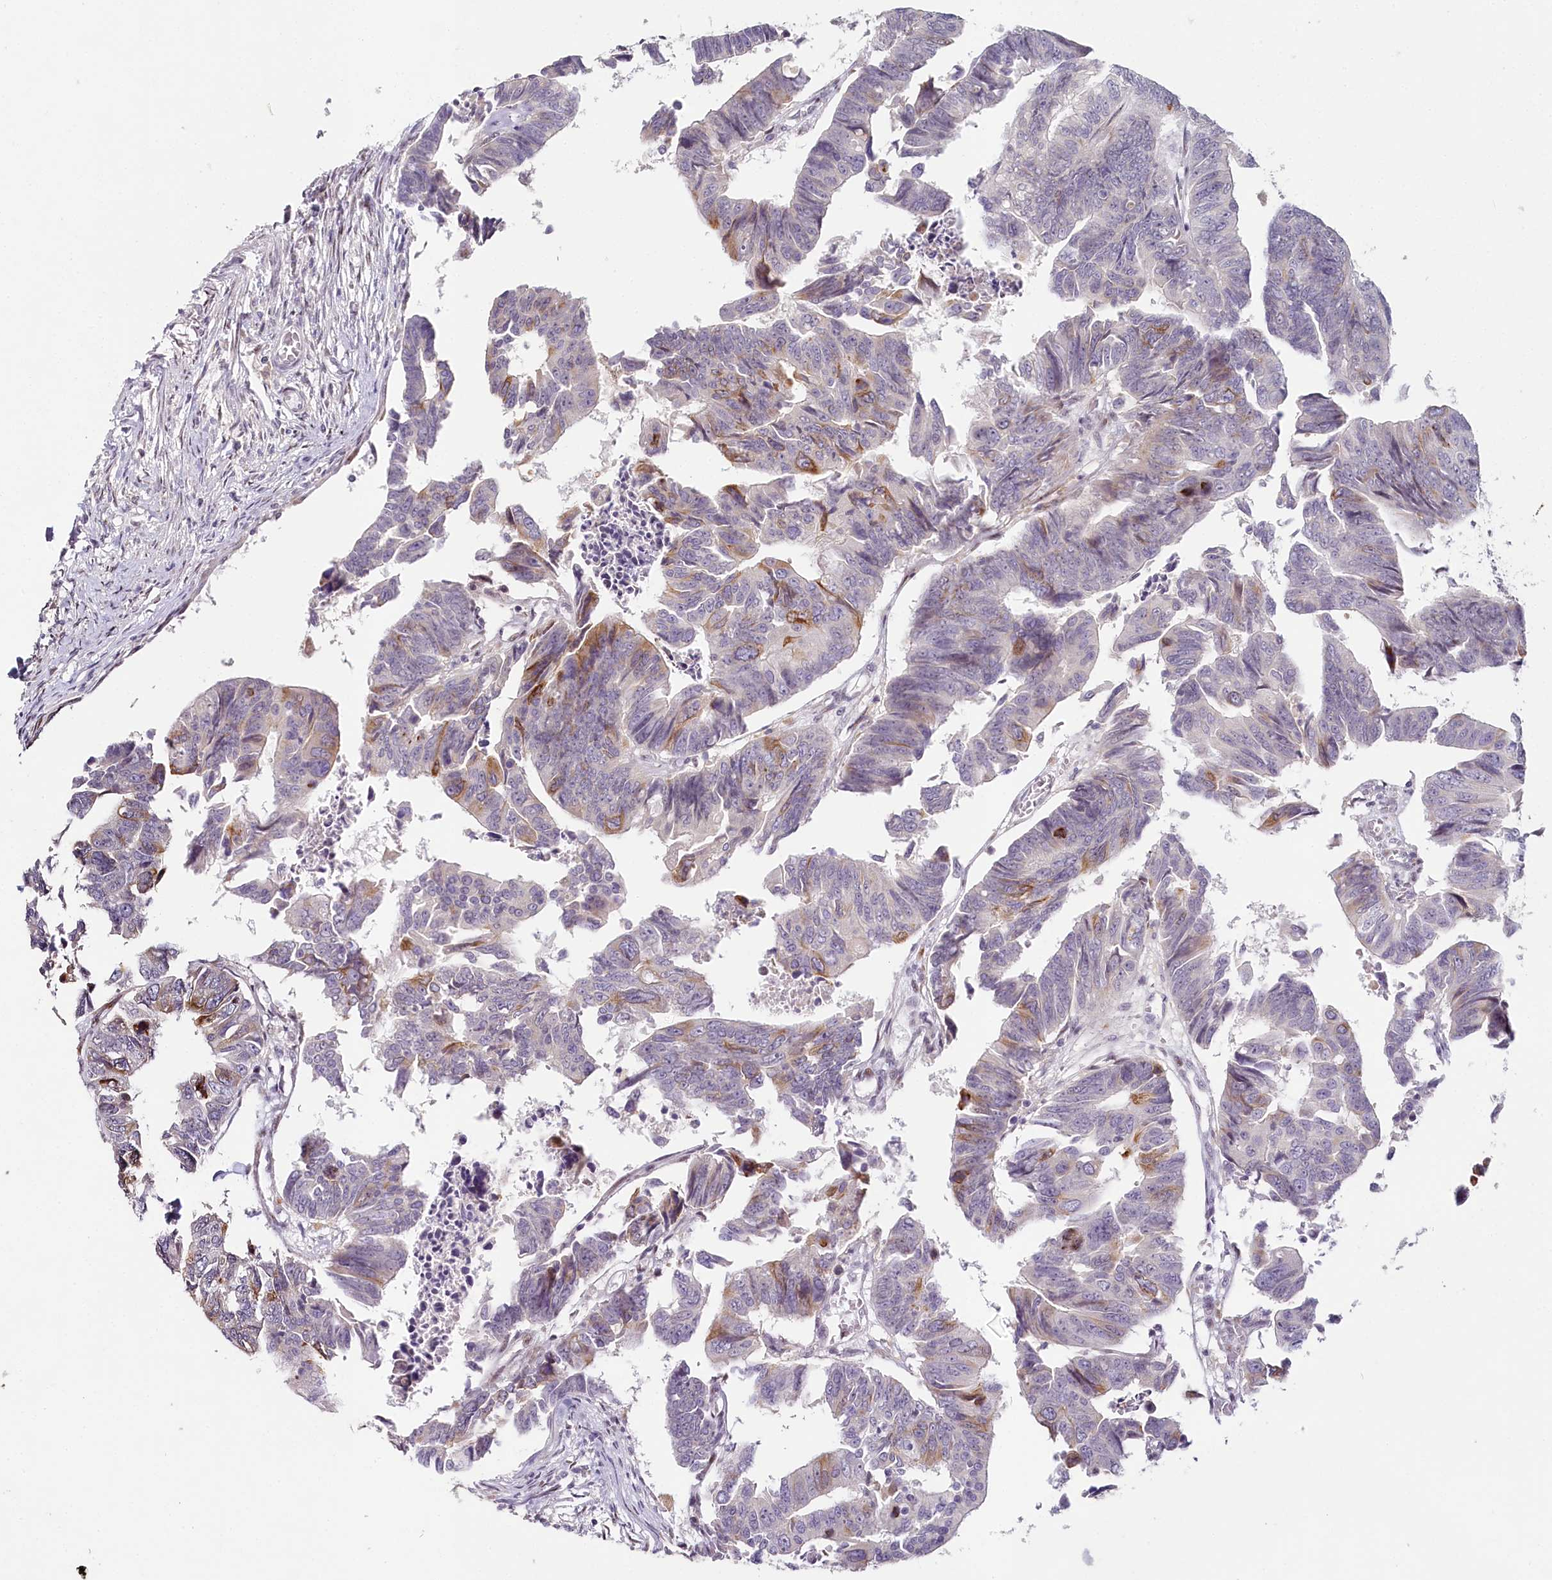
{"staining": {"intensity": "moderate", "quantity": "<25%", "location": "cytoplasmic/membranous"}, "tissue": "colorectal cancer", "cell_type": "Tumor cells", "image_type": "cancer", "snomed": [{"axis": "morphology", "description": "Adenocarcinoma, NOS"}, {"axis": "topography", "description": "Rectum"}], "caption": "The micrograph displays a brown stain indicating the presence of a protein in the cytoplasmic/membranous of tumor cells in colorectal cancer.", "gene": "HPD", "patient": {"sex": "female", "age": 65}}